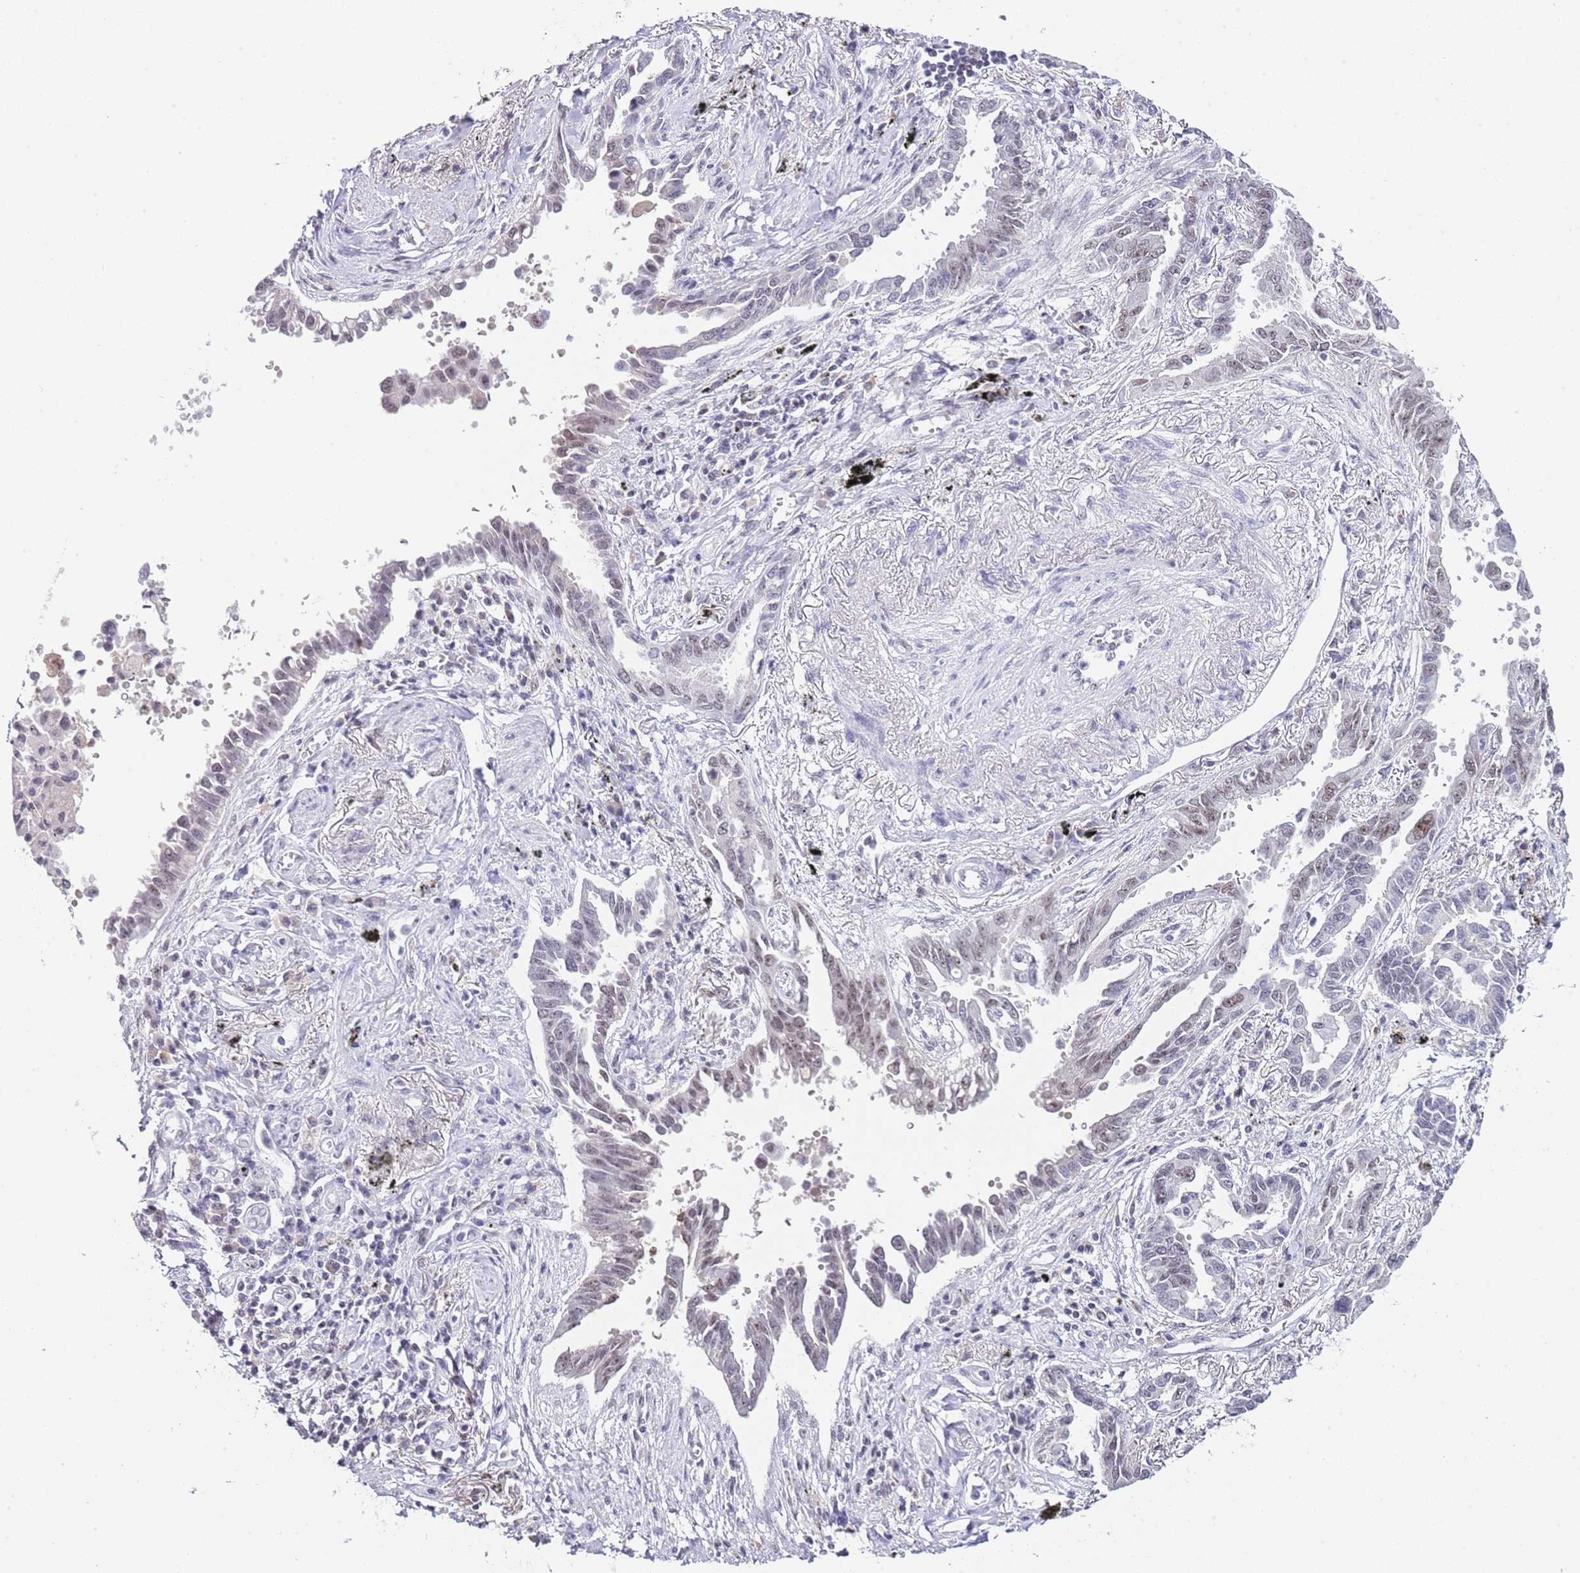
{"staining": {"intensity": "weak", "quantity": "25%-75%", "location": "nuclear"}, "tissue": "lung cancer", "cell_type": "Tumor cells", "image_type": "cancer", "snomed": [{"axis": "morphology", "description": "Adenocarcinoma, NOS"}, {"axis": "topography", "description": "Lung"}], "caption": "Lung cancer (adenocarcinoma) stained with a brown dye demonstrates weak nuclear positive staining in approximately 25%-75% of tumor cells.", "gene": "NOP56", "patient": {"sex": "male", "age": 67}}